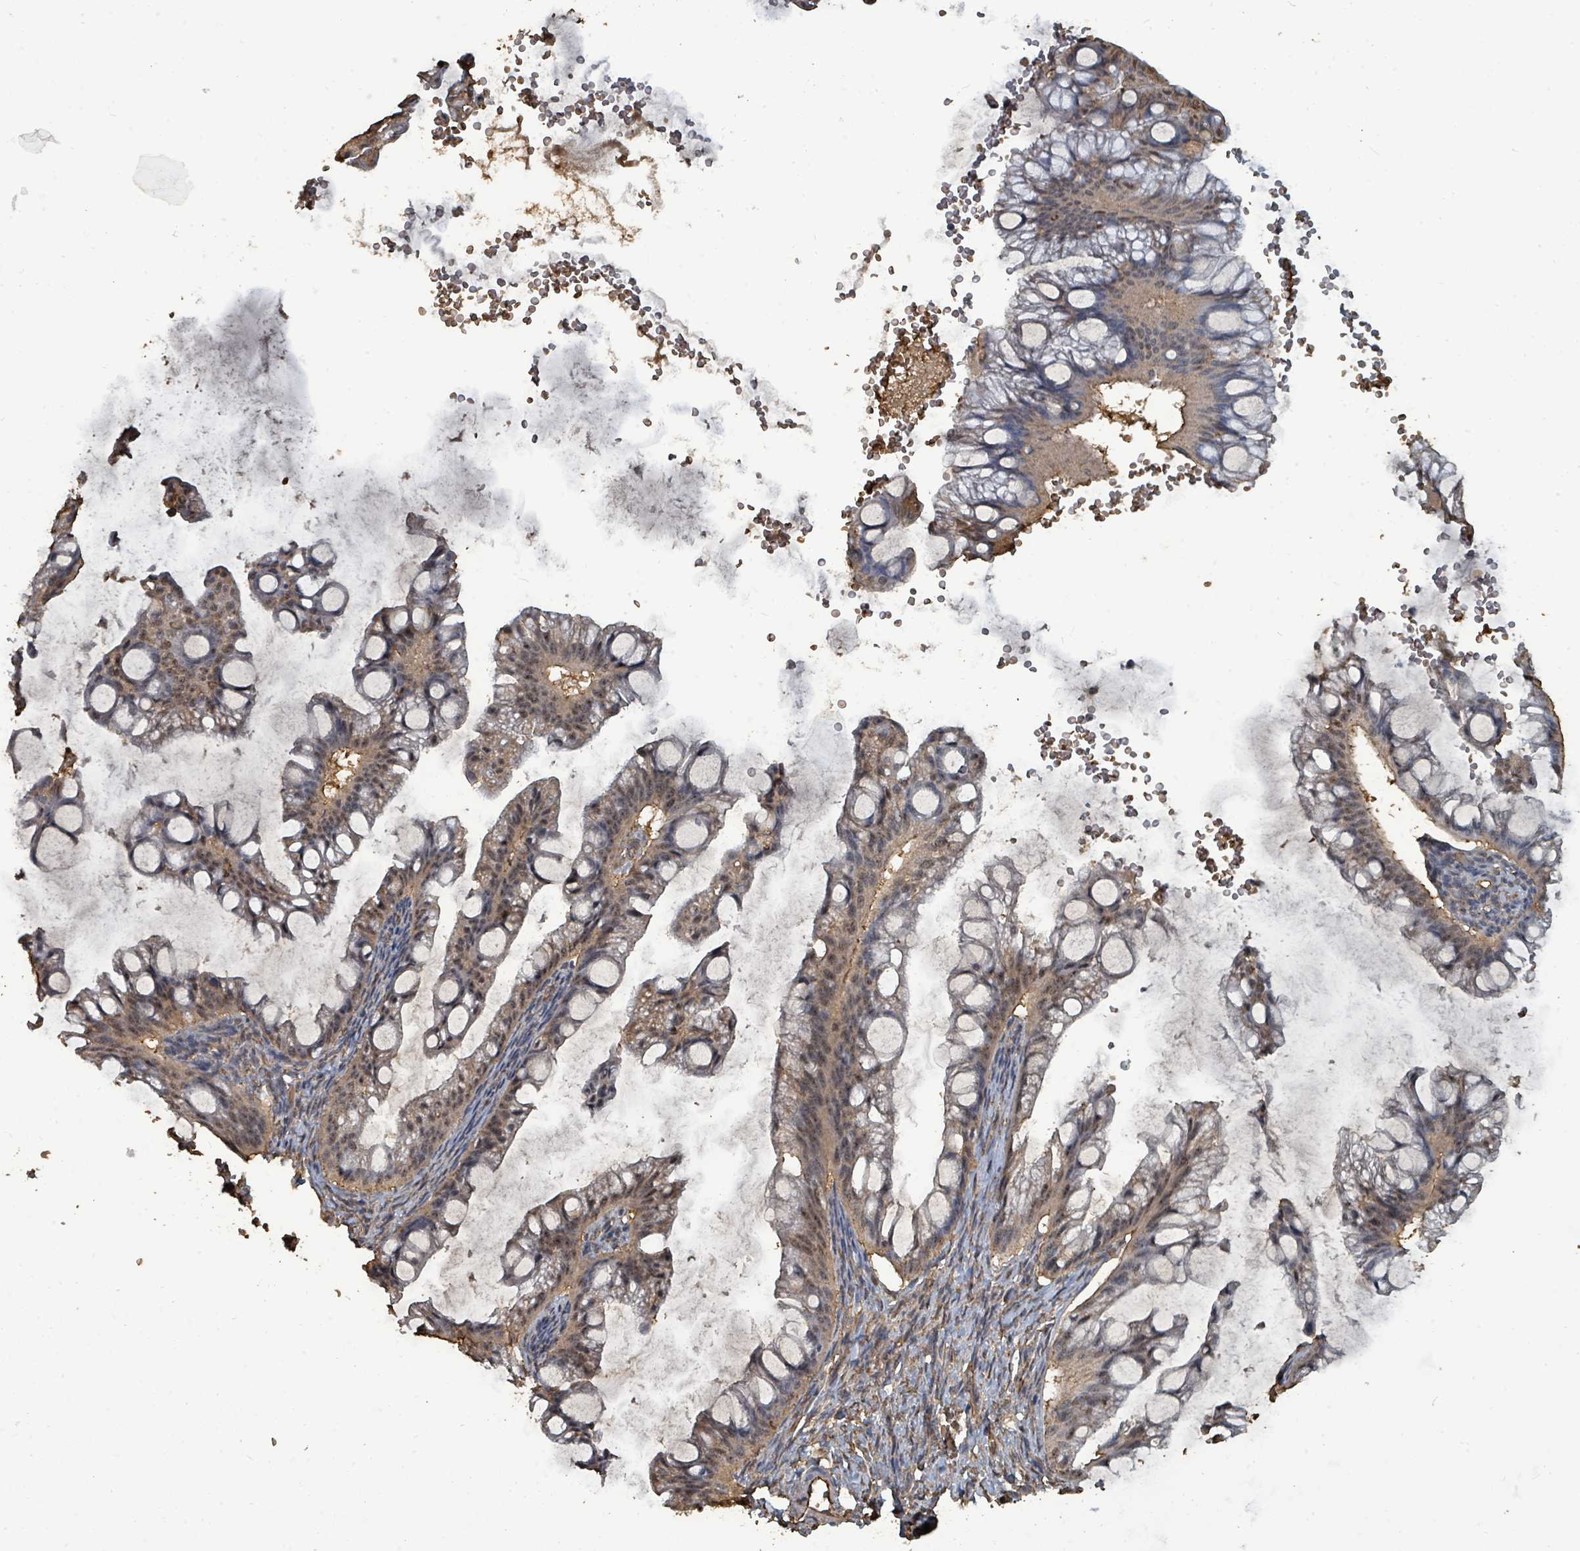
{"staining": {"intensity": "weak", "quantity": ">75%", "location": "nuclear"}, "tissue": "ovarian cancer", "cell_type": "Tumor cells", "image_type": "cancer", "snomed": [{"axis": "morphology", "description": "Cystadenocarcinoma, mucinous, NOS"}, {"axis": "topography", "description": "Ovary"}], "caption": "Ovarian cancer stained for a protein (brown) reveals weak nuclear positive positivity in about >75% of tumor cells.", "gene": "C6orf52", "patient": {"sex": "female", "age": 73}}